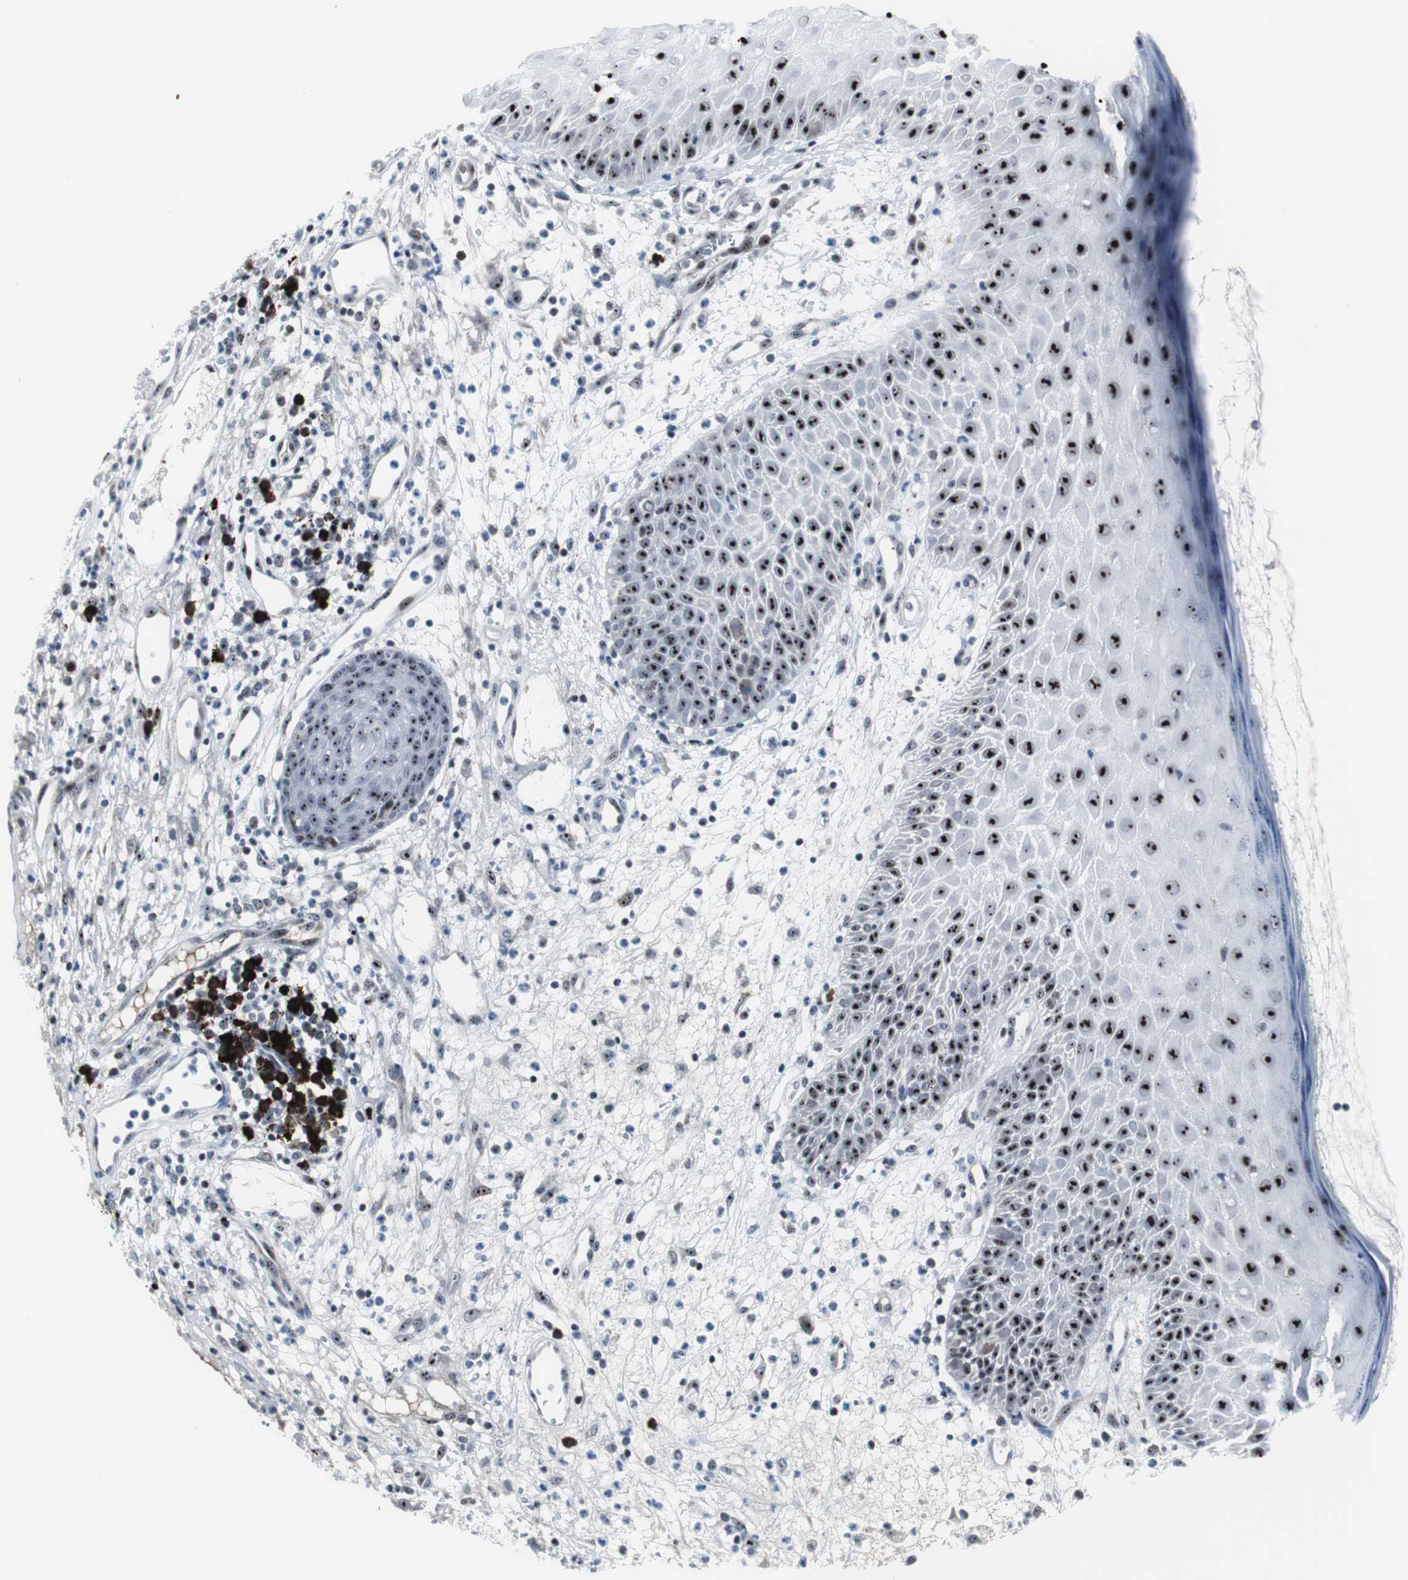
{"staining": {"intensity": "strong", "quantity": ">75%", "location": "nuclear"}, "tissue": "skin cancer", "cell_type": "Tumor cells", "image_type": "cancer", "snomed": [{"axis": "morphology", "description": "Squamous cell carcinoma, NOS"}, {"axis": "topography", "description": "Skin"}], "caption": "Squamous cell carcinoma (skin) was stained to show a protein in brown. There is high levels of strong nuclear positivity in about >75% of tumor cells. The protein is stained brown, and the nuclei are stained in blue (DAB IHC with brightfield microscopy, high magnification).", "gene": "DOK1", "patient": {"sex": "female", "age": 78}}